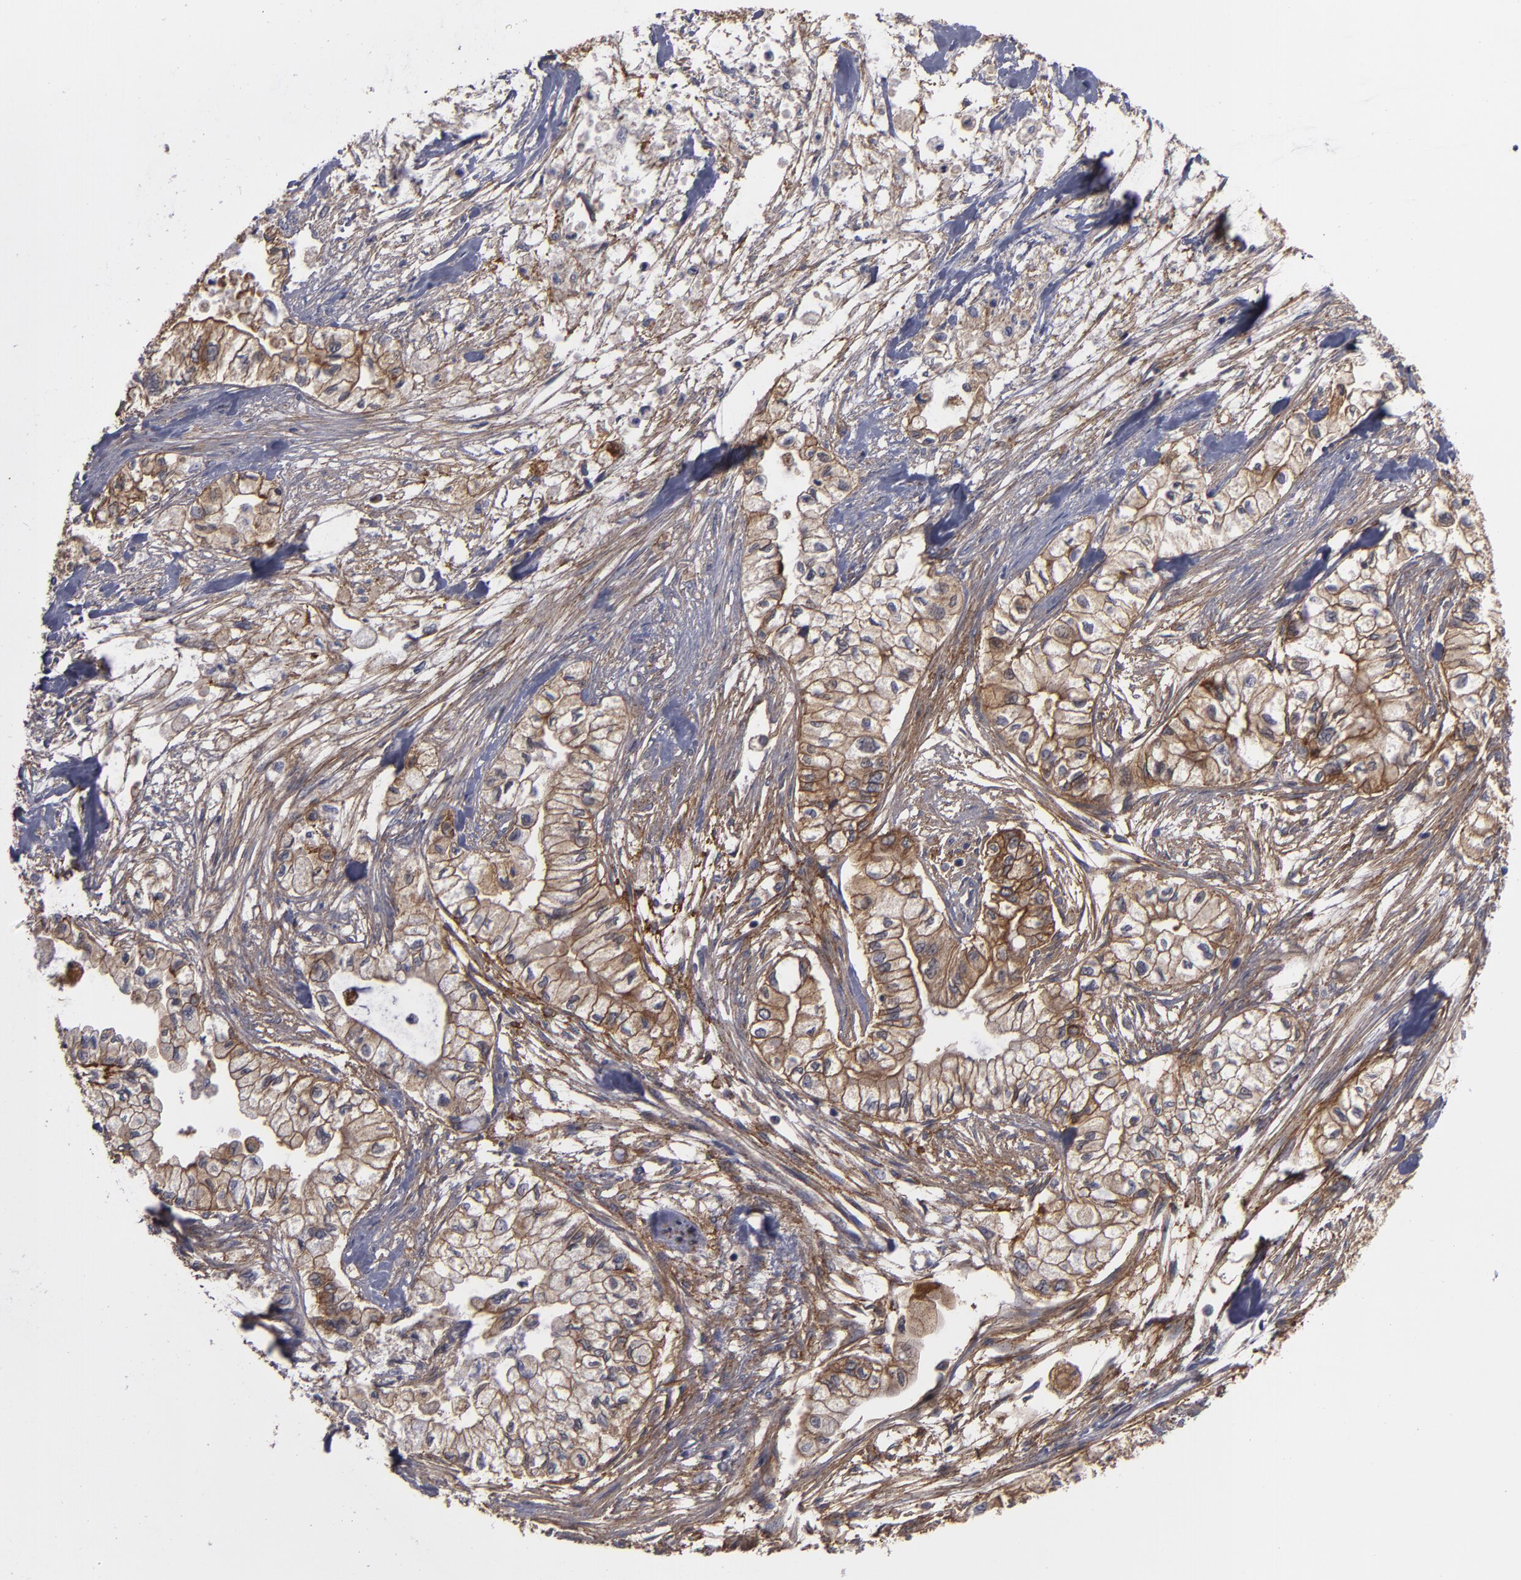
{"staining": {"intensity": "moderate", "quantity": ">75%", "location": "cytoplasmic/membranous"}, "tissue": "pancreatic cancer", "cell_type": "Tumor cells", "image_type": "cancer", "snomed": [{"axis": "morphology", "description": "Adenocarcinoma, NOS"}, {"axis": "topography", "description": "Pancreas"}], "caption": "Immunohistochemistry image of neoplastic tissue: adenocarcinoma (pancreatic) stained using immunohistochemistry exhibits medium levels of moderate protein expression localized specifically in the cytoplasmic/membranous of tumor cells, appearing as a cytoplasmic/membranous brown color.", "gene": "BMP6", "patient": {"sex": "male", "age": 79}}